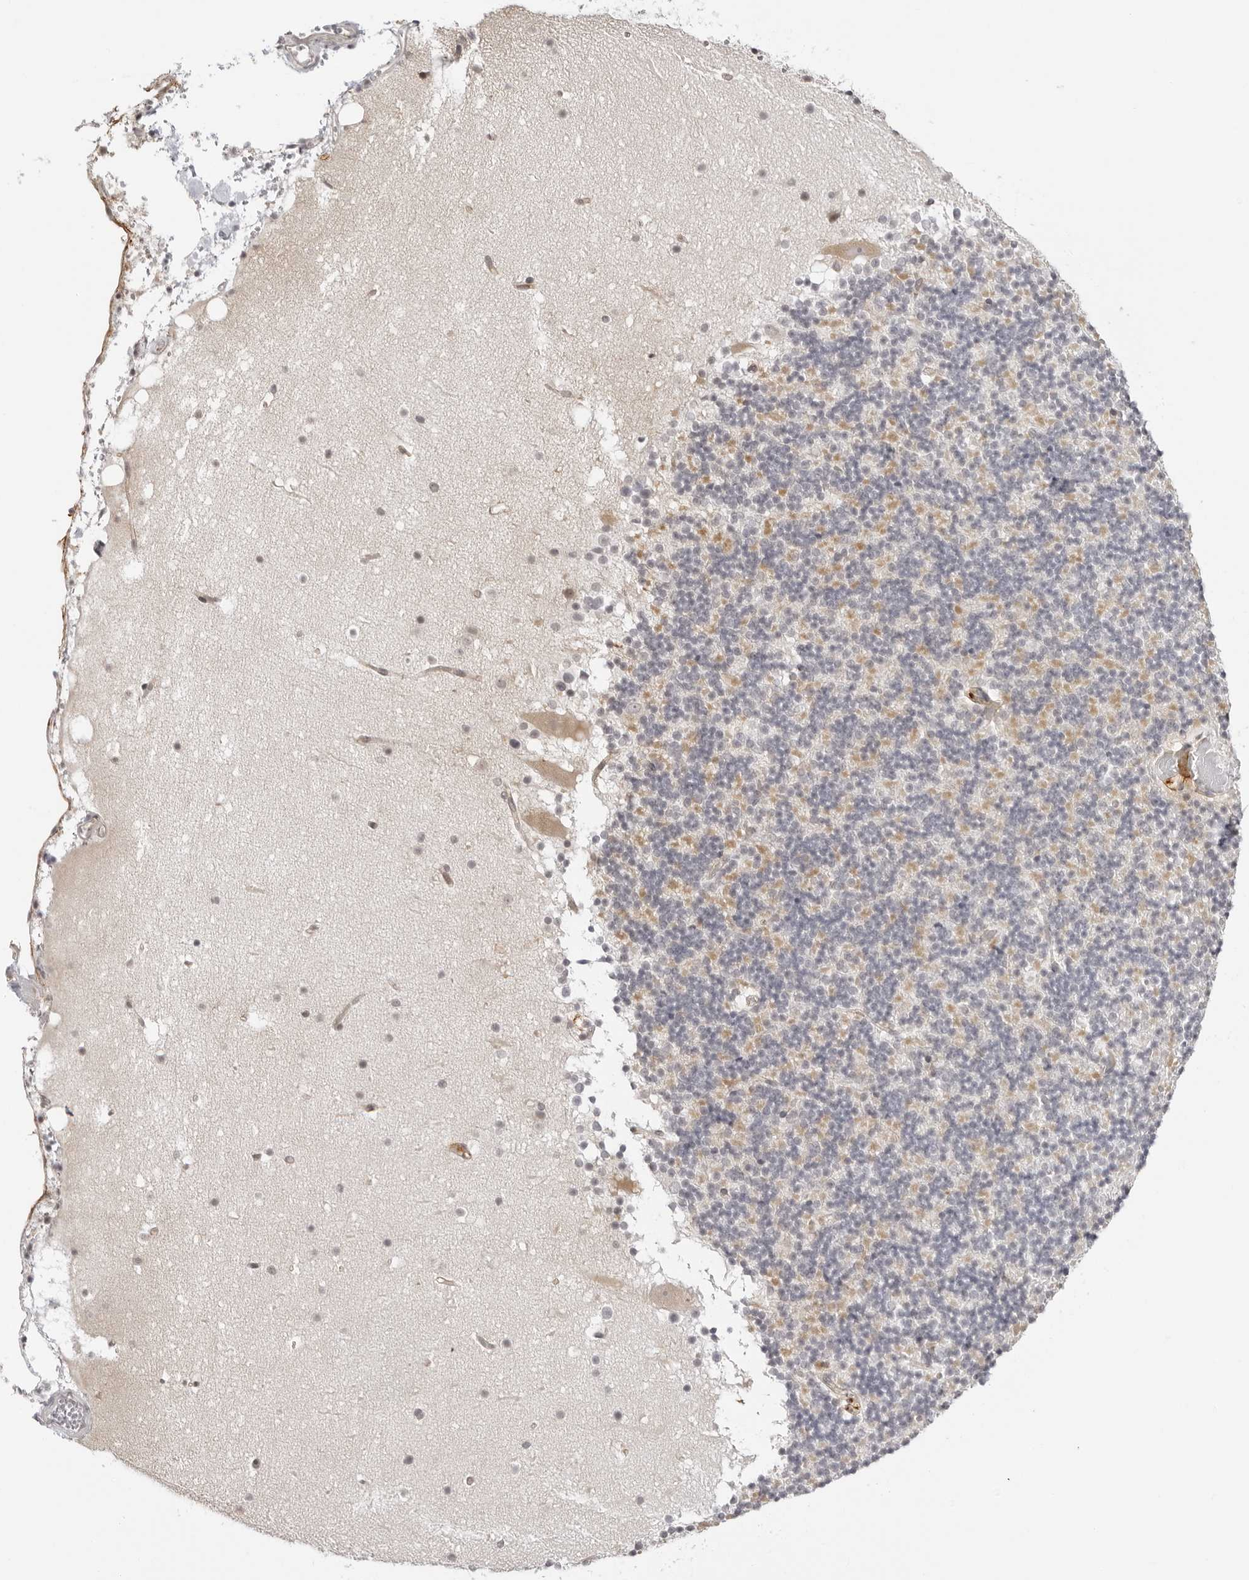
{"staining": {"intensity": "weak", "quantity": "<25%", "location": "cytoplasmic/membranous"}, "tissue": "cerebellum", "cell_type": "Cells in granular layer", "image_type": "normal", "snomed": [{"axis": "morphology", "description": "Normal tissue, NOS"}, {"axis": "topography", "description": "Cerebellum"}], "caption": "High power microscopy histopathology image of an immunohistochemistry (IHC) image of unremarkable cerebellum, revealing no significant expression in cells in granular layer.", "gene": "TRAPPC3", "patient": {"sex": "male", "age": 57}}